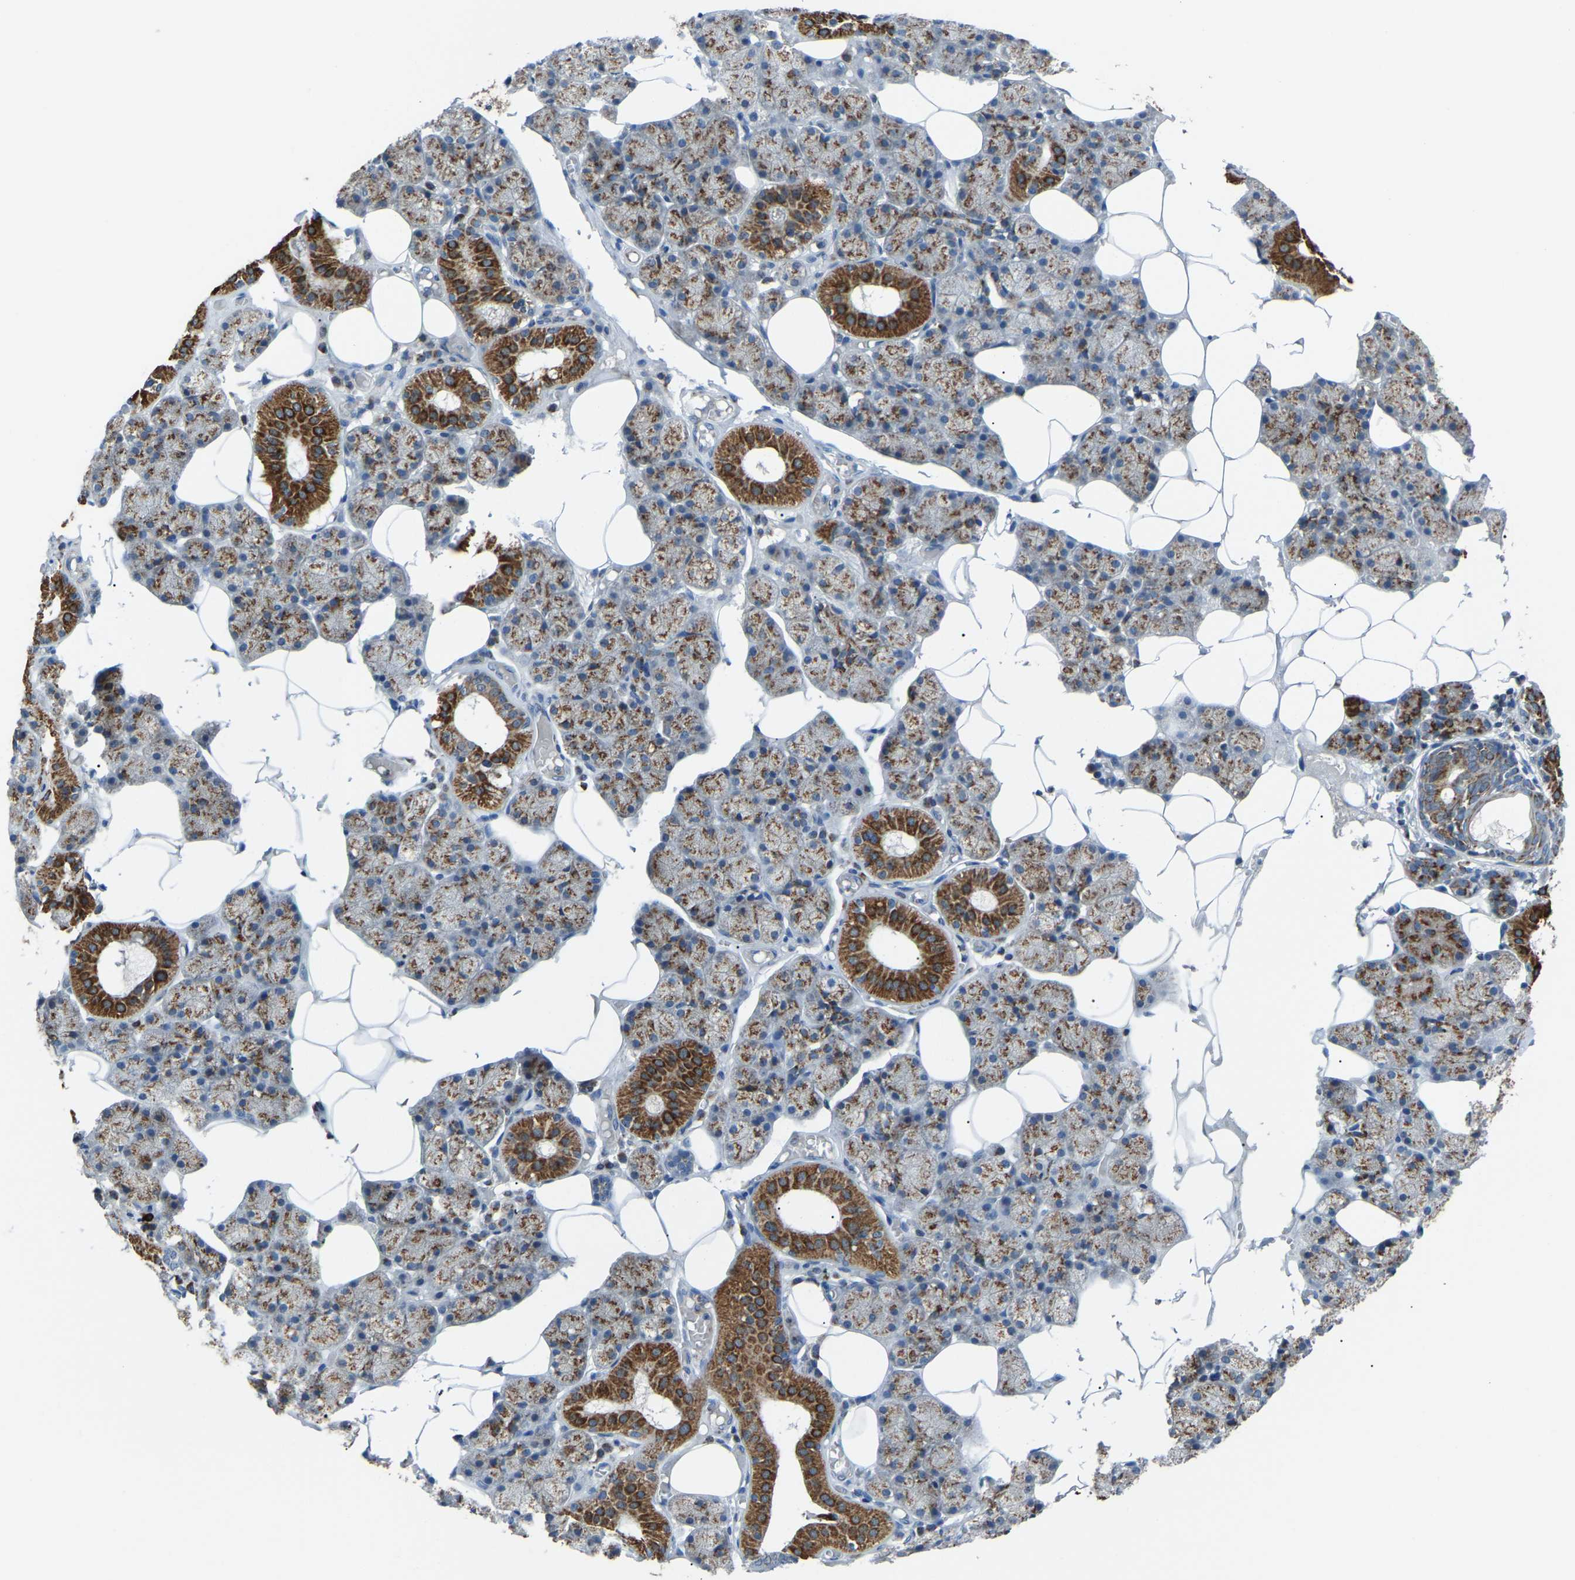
{"staining": {"intensity": "strong", "quantity": ">75%", "location": "cytoplasmic/membranous"}, "tissue": "salivary gland", "cell_type": "Glandular cells", "image_type": "normal", "snomed": [{"axis": "morphology", "description": "Normal tissue, NOS"}, {"axis": "topography", "description": "Salivary gland"}], "caption": "IHC photomicrograph of normal human salivary gland stained for a protein (brown), which shows high levels of strong cytoplasmic/membranous positivity in approximately >75% of glandular cells.", "gene": "CANT1", "patient": {"sex": "male", "age": 62}}